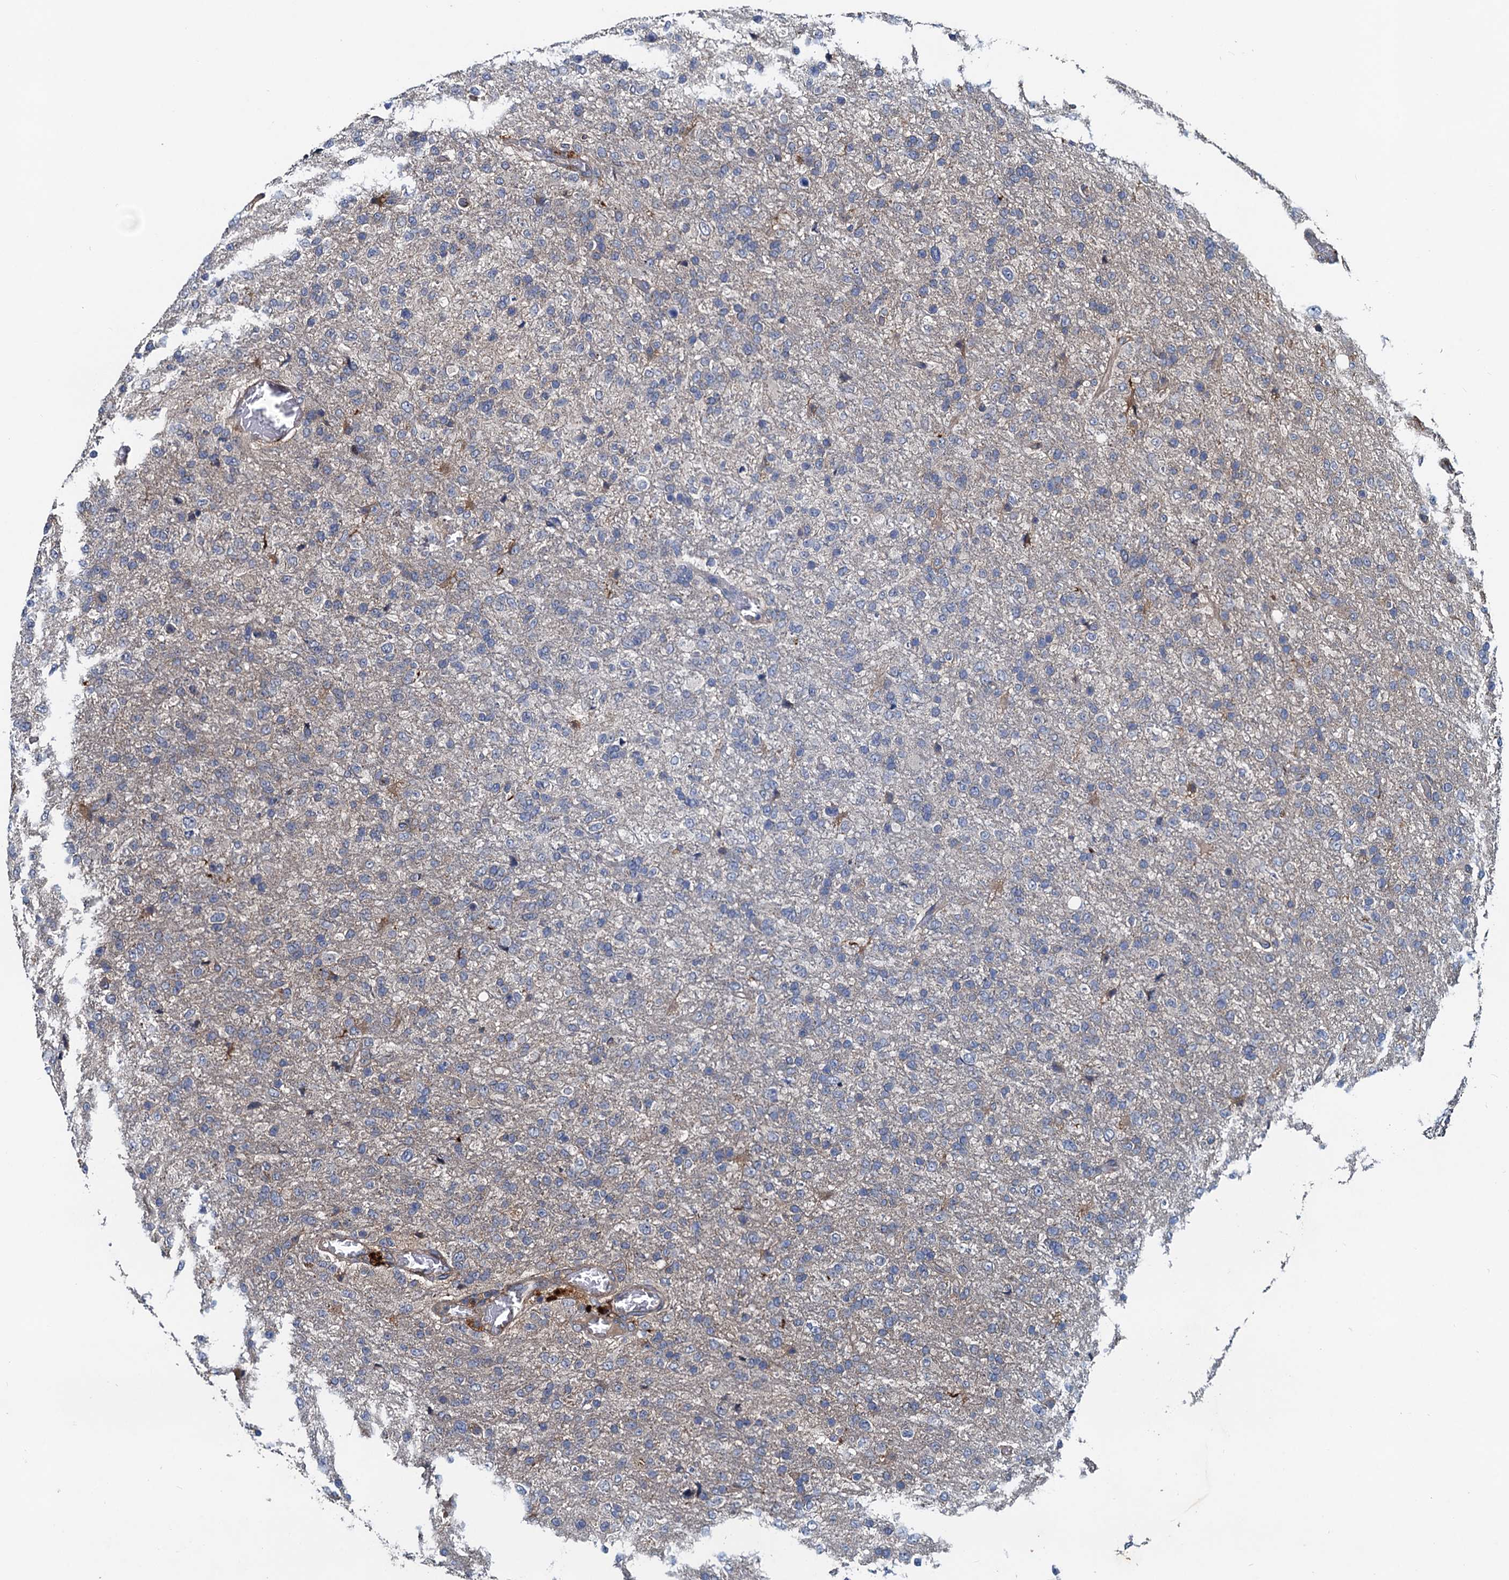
{"staining": {"intensity": "negative", "quantity": "none", "location": "none"}, "tissue": "glioma", "cell_type": "Tumor cells", "image_type": "cancer", "snomed": [{"axis": "morphology", "description": "Glioma, malignant, High grade"}, {"axis": "topography", "description": "Brain"}], "caption": "The immunohistochemistry (IHC) image has no significant staining in tumor cells of malignant high-grade glioma tissue.", "gene": "EFL1", "patient": {"sex": "female", "age": 74}}